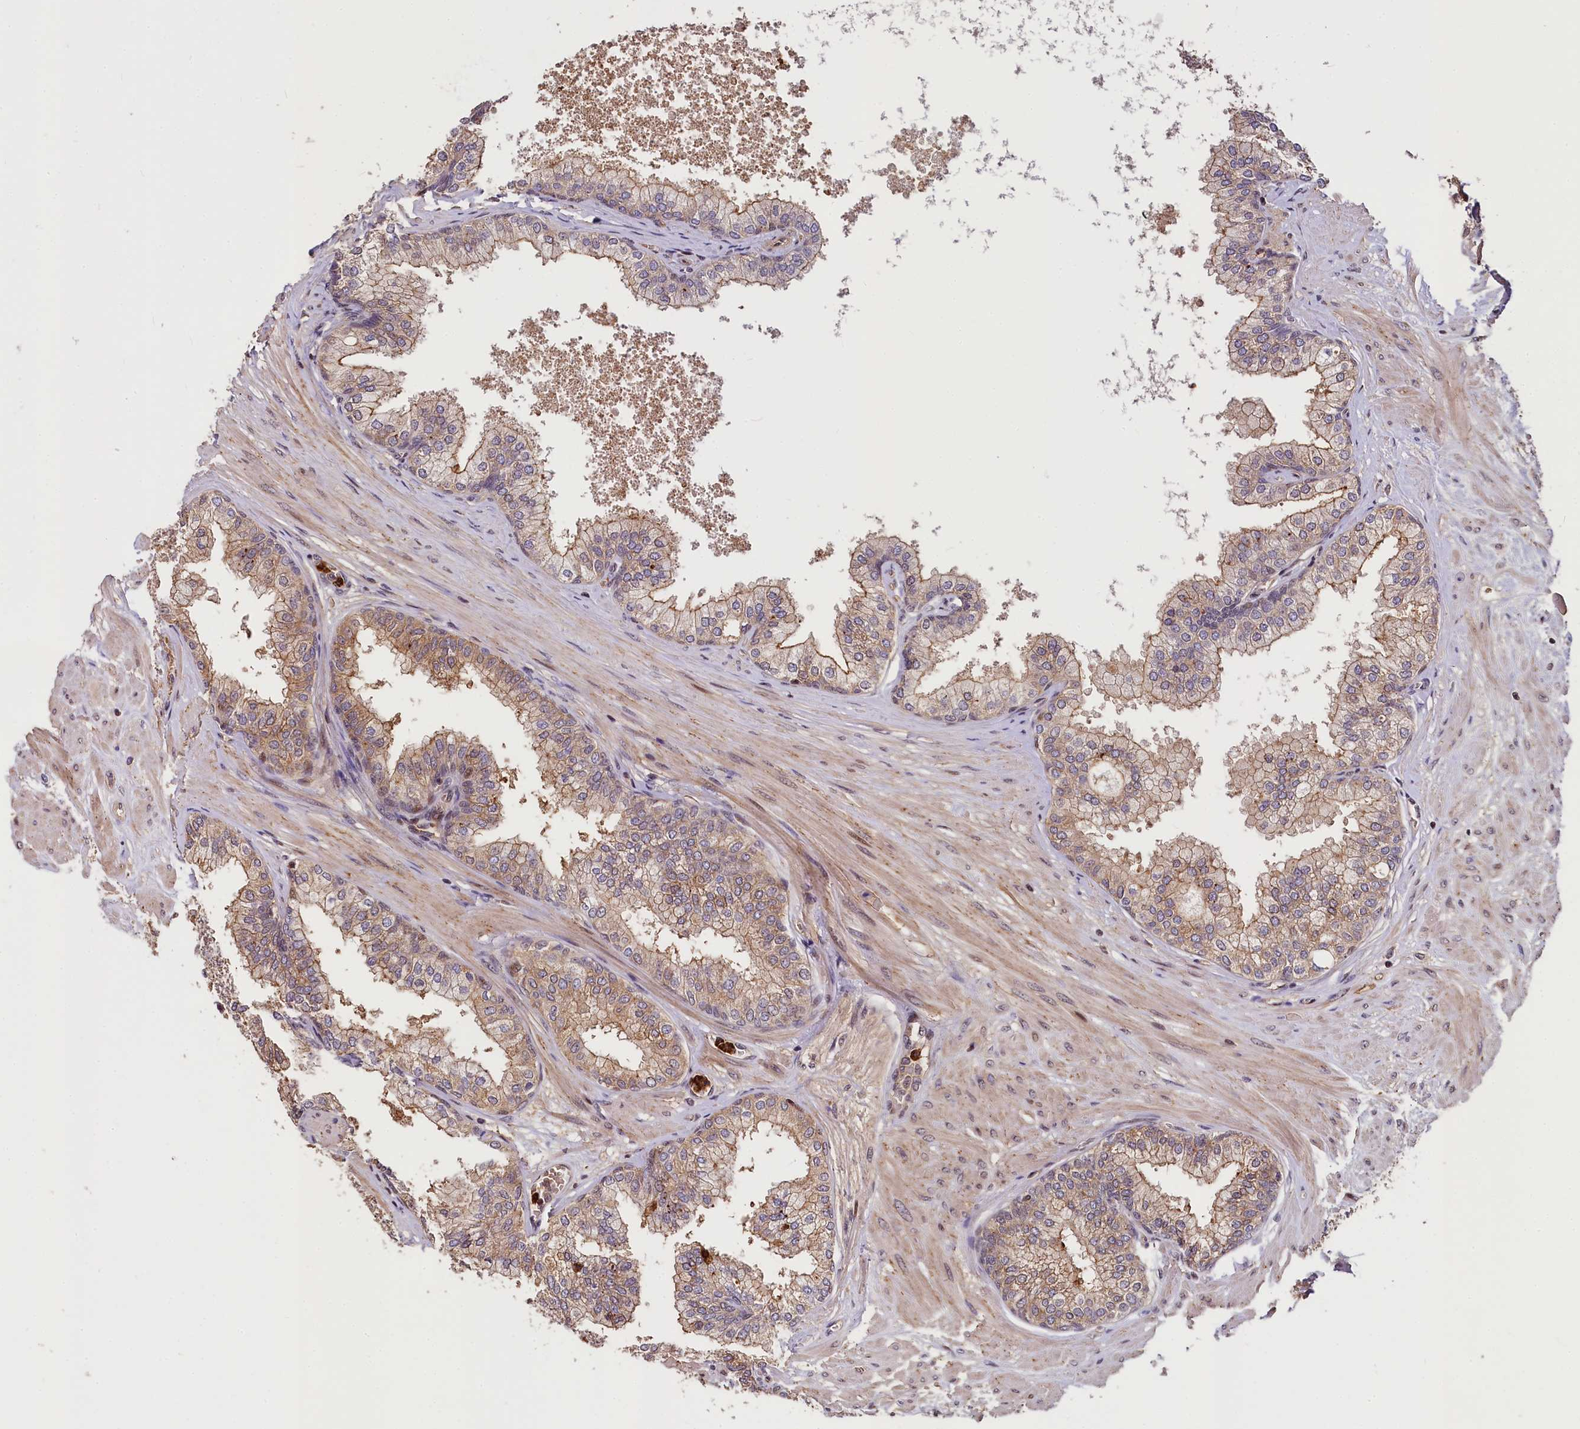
{"staining": {"intensity": "moderate", "quantity": "25%-75%", "location": "cytoplasmic/membranous"}, "tissue": "prostate", "cell_type": "Glandular cells", "image_type": "normal", "snomed": [{"axis": "morphology", "description": "Normal tissue, NOS"}, {"axis": "topography", "description": "Prostate"}], "caption": "The immunohistochemical stain highlights moderate cytoplasmic/membranous positivity in glandular cells of unremarkable prostate.", "gene": "ATG101", "patient": {"sex": "male", "age": 60}}